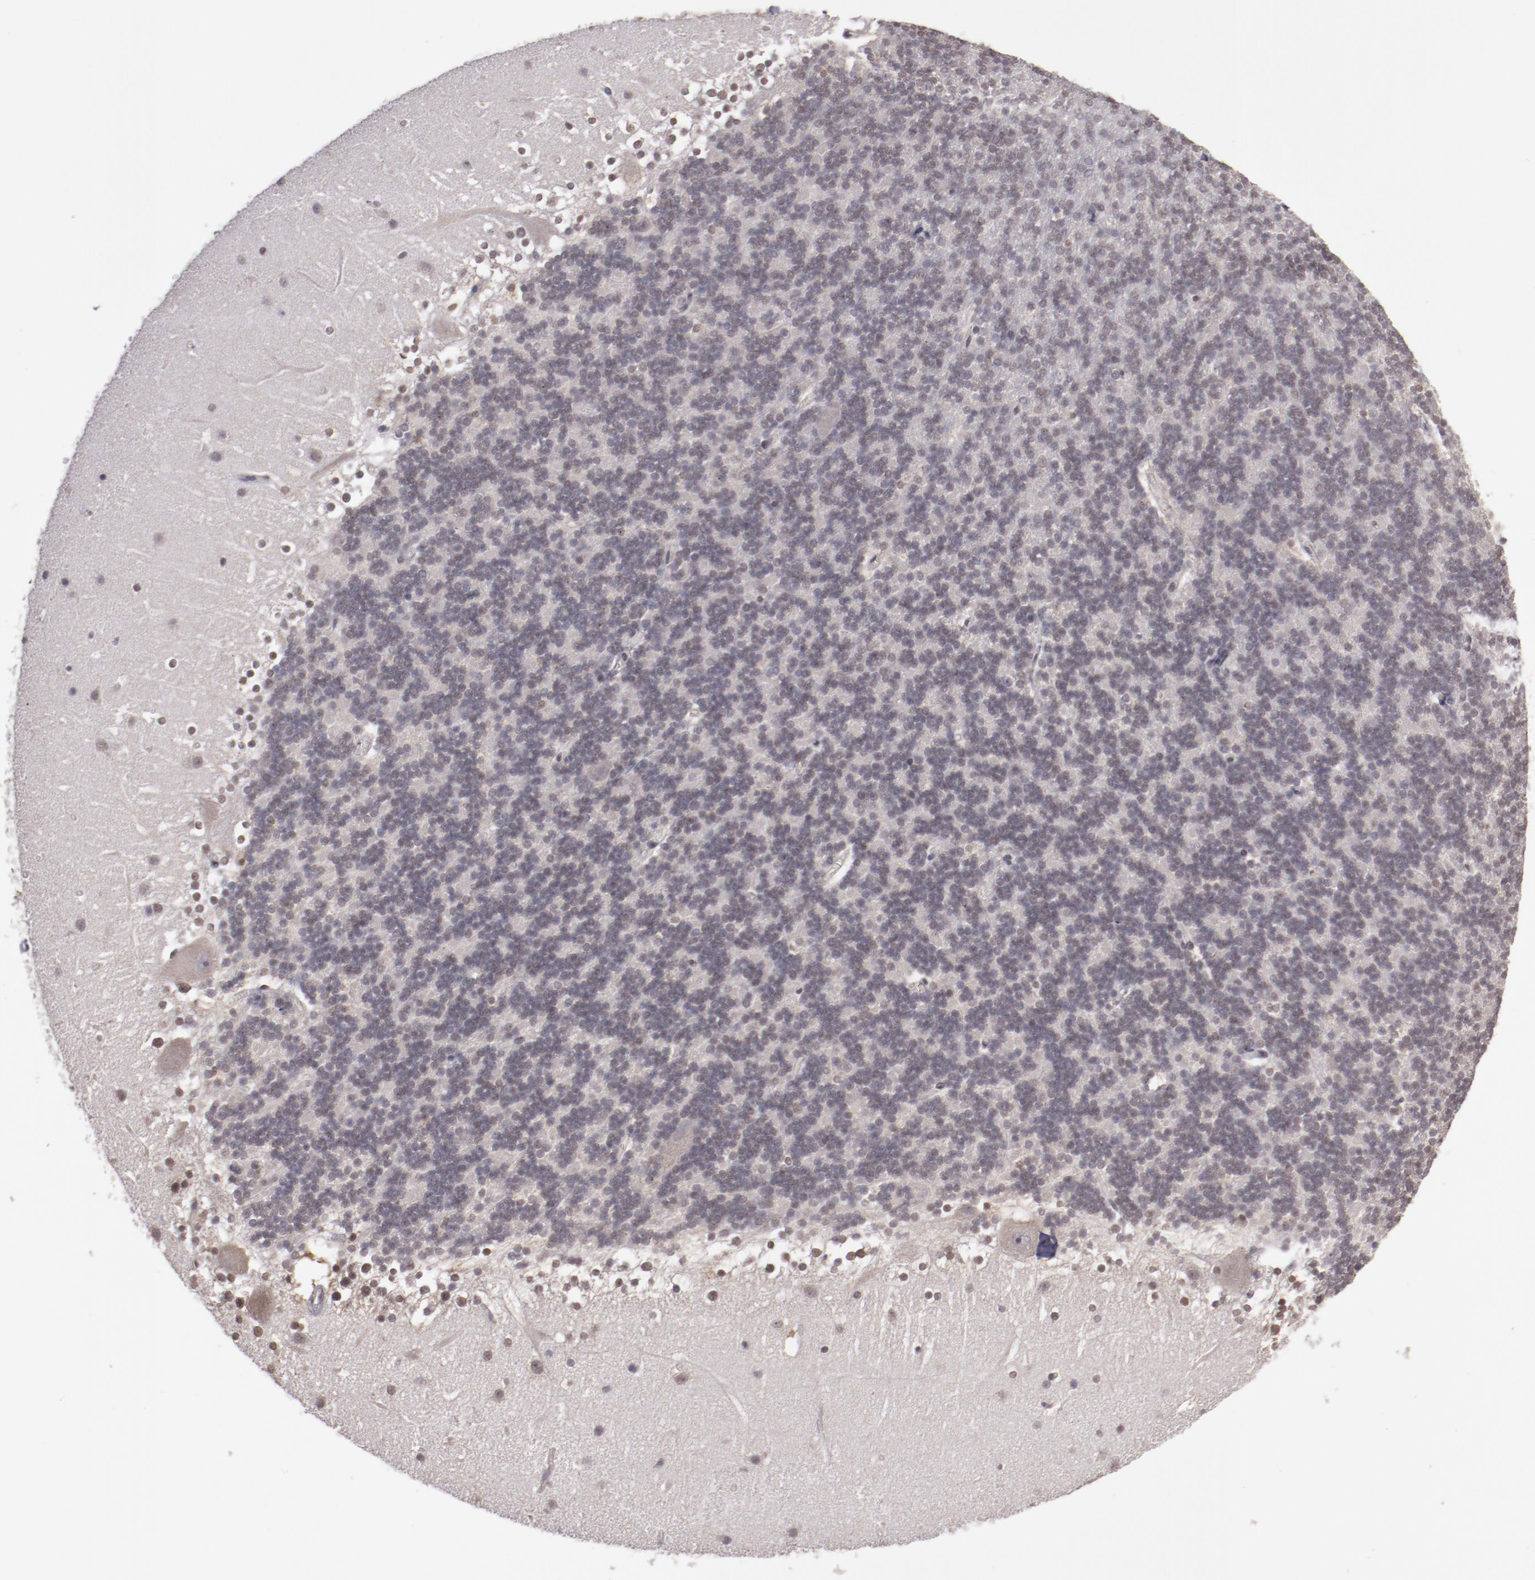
{"staining": {"intensity": "weak", "quantity": "<25%", "location": "nuclear"}, "tissue": "cerebellum", "cell_type": "Cells in granular layer", "image_type": "normal", "snomed": [{"axis": "morphology", "description": "Normal tissue, NOS"}, {"axis": "topography", "description": "Cerebellum"}], "caption": "This is an immunohistochemistry (IHC) histopathology image of unremarkable human cerebellum. There is no positivity in cells in granular layer.", "gene": "ARNT", "patient": {"sex": "female", "age": 19}}